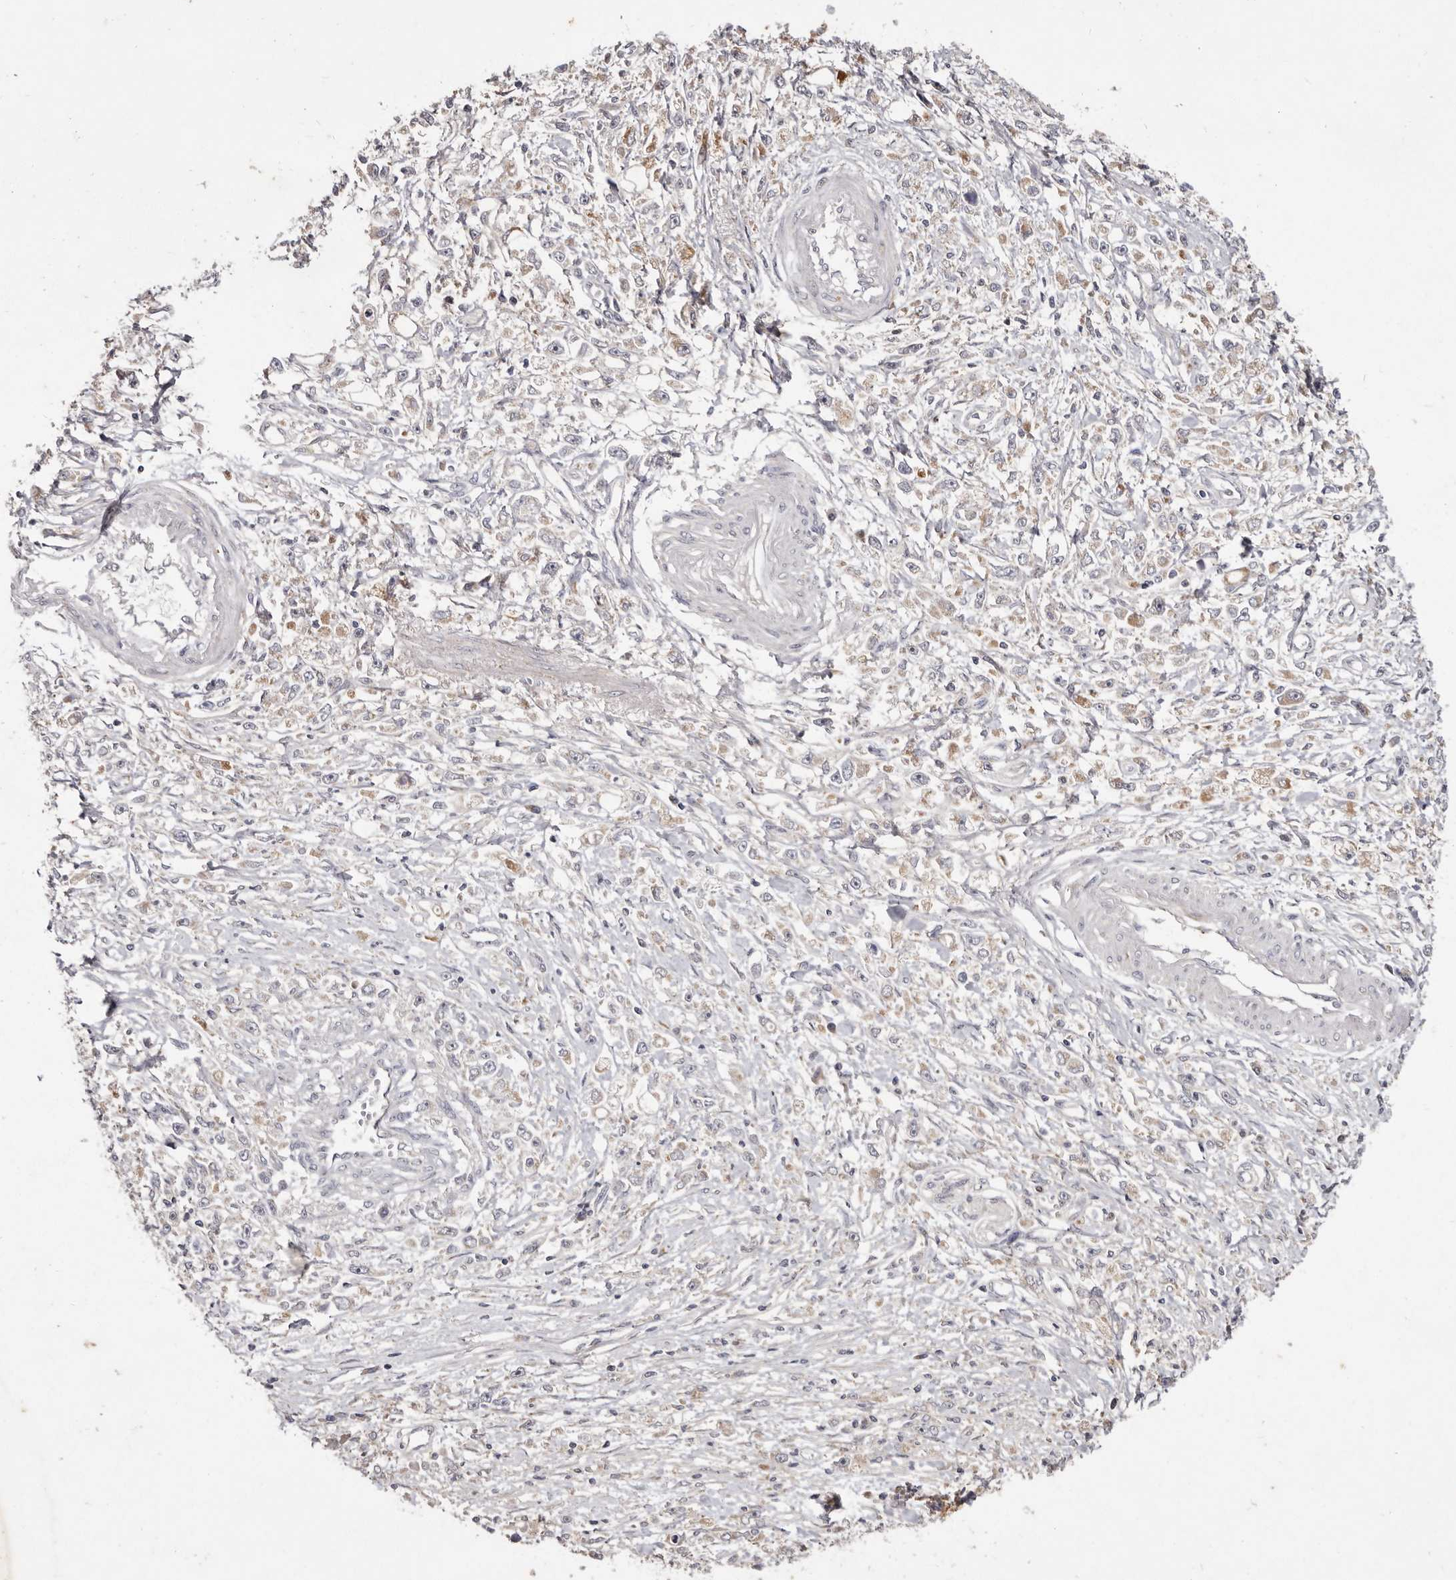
{"staining": {"intensity": "negative", "quantity": "none", "location": "none"}, "tissue": "stomach cancer", "cell_type": "Tumor cells", "image_type": "cancer", "snomed": [{"axis": "morphology", "description": "Adenocarcinoma, NOS"}, {"axis": "topography", "description": "Stomach"}], "caption": "Immunohistochemical staining of human stomach adenocarcinoma demonstrates no significant positivity in tumor cells.", "gene": "FLAD1", "patient": {"sex": "female", "age": 59}}